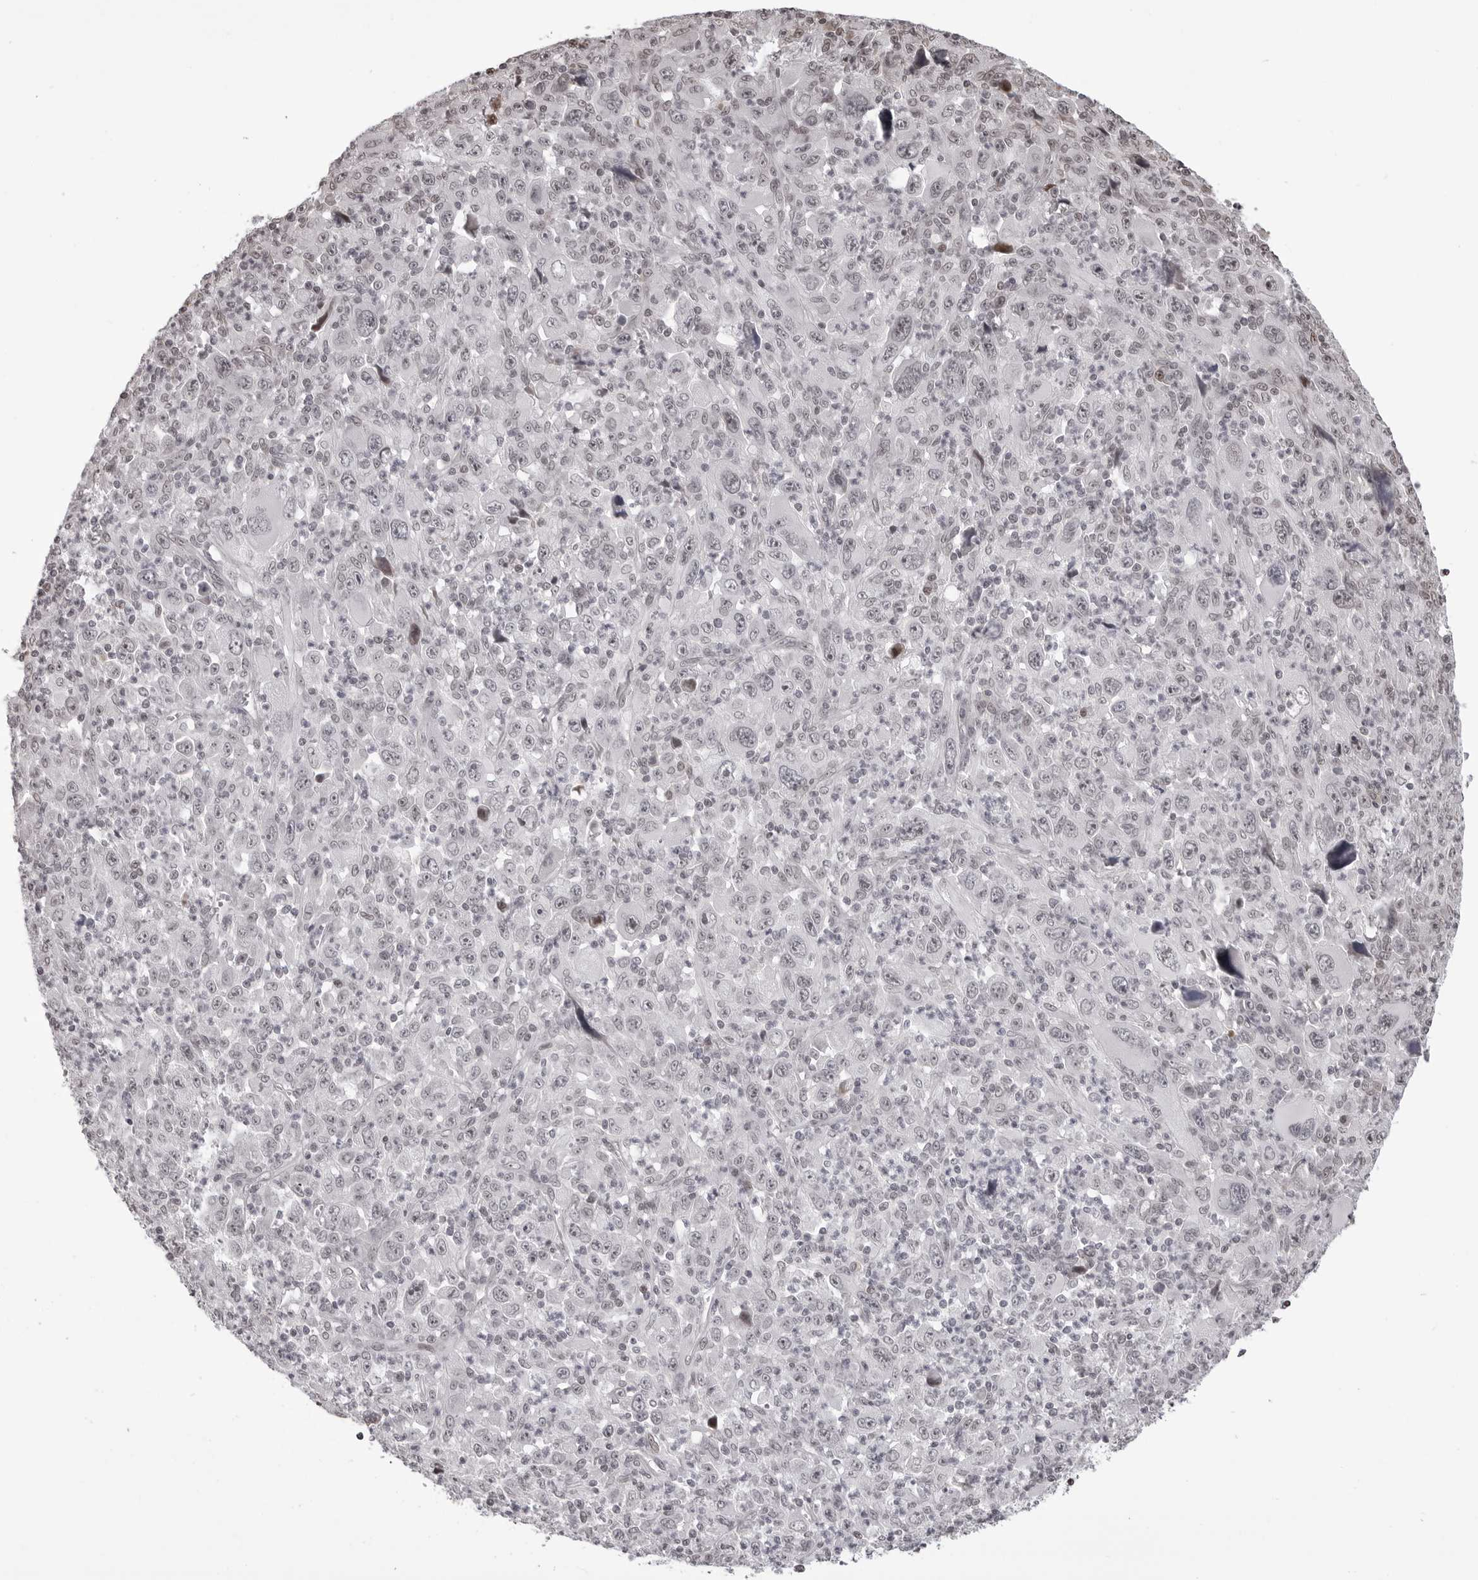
{"staining": {"intensity": "negative", "quantity": "none", "location": "none"}, "tissue": "melanoma", "cell_type": "Tumor cells", "image_type": "cancer", "snomed": [{"axis": "morphology", "description": "Malignant melanoma, Metastatic site"}, {"axis": "topography", "description": "Skin"}], "caption": "This is a image of immunohistochemistry (IHC) staining of melanoma, which shows no expression in tumor cells. The staining is performed using DAB brown chromogen with nuclei counter-stained in using hematoxylin.", "gene": "PHF3", "patient": {"sex": "female", "age": 56}}